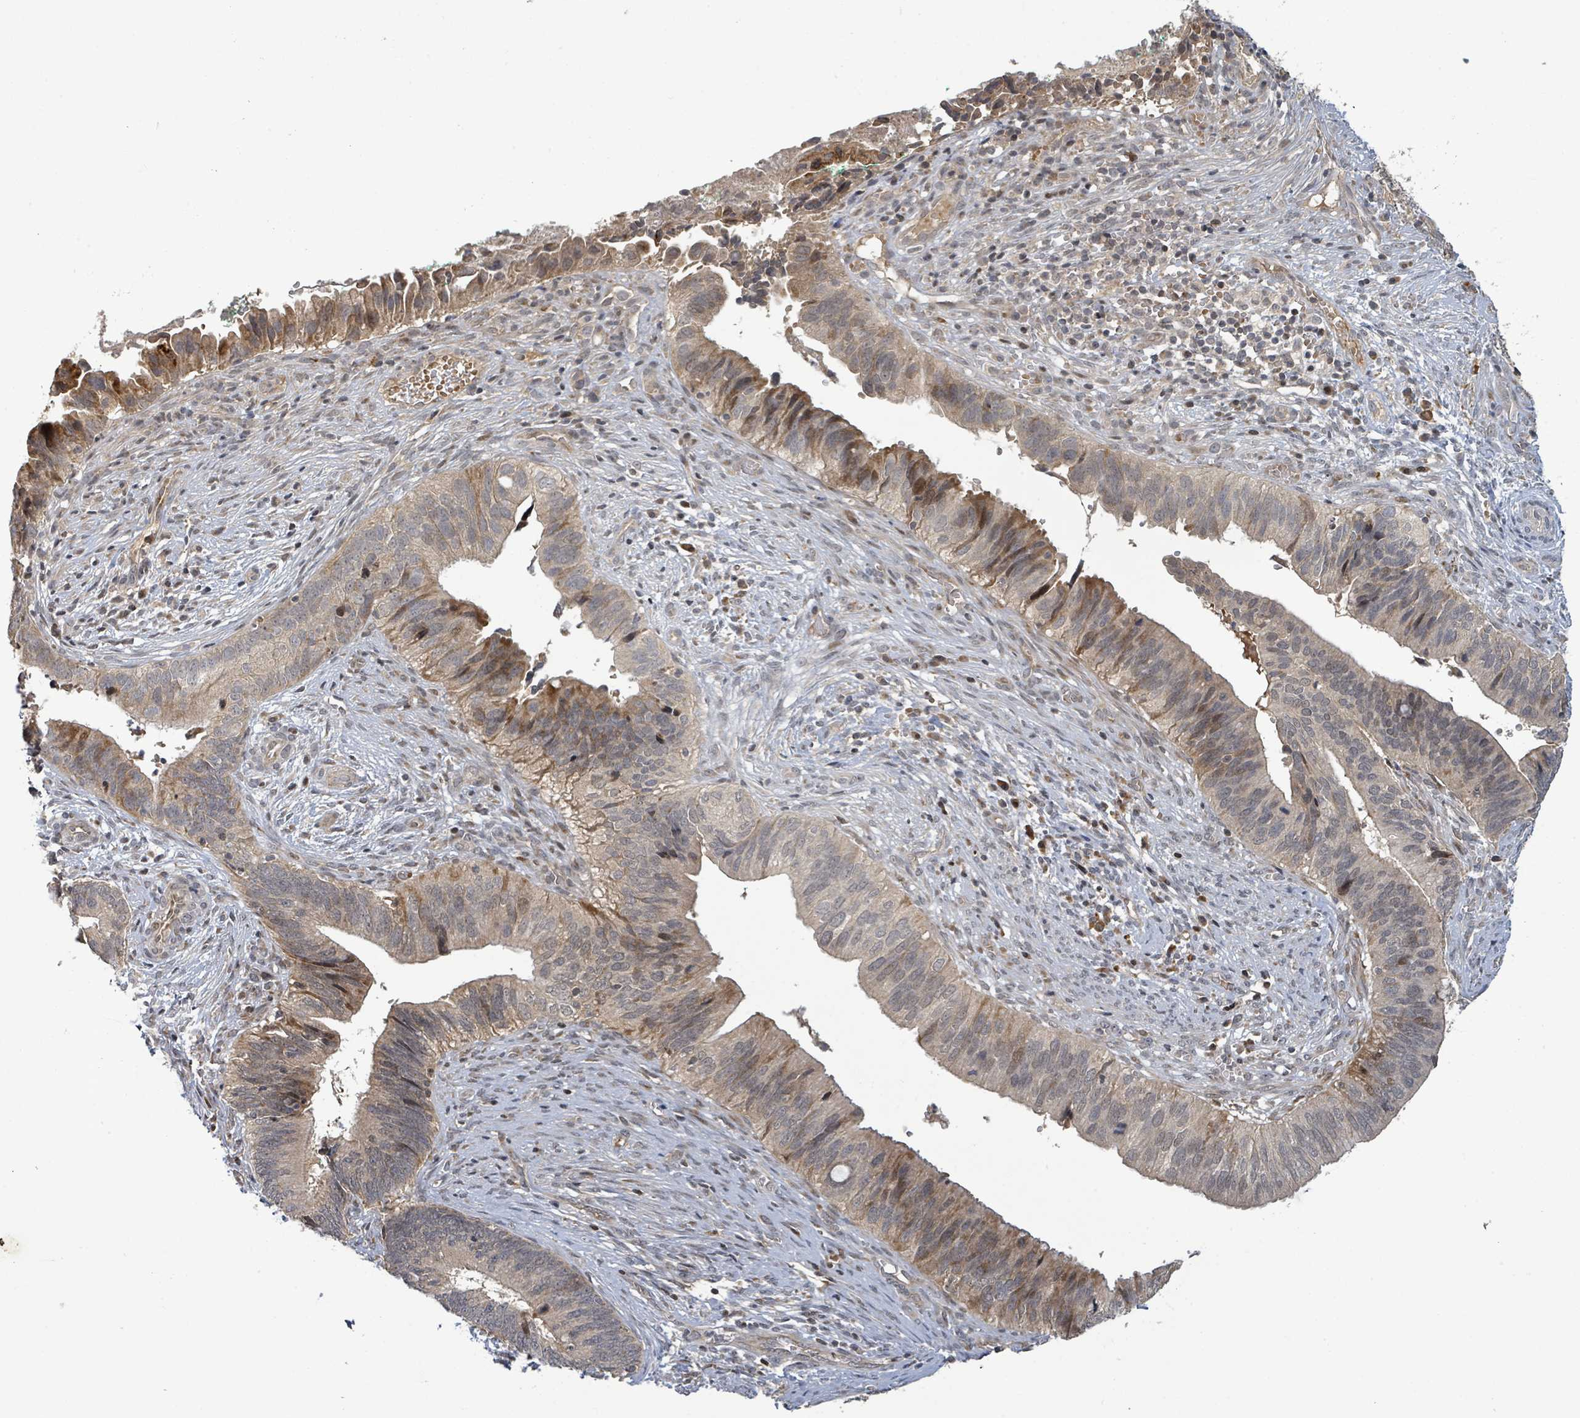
{"staining": {"intensity": "weak", "quantity": "25%-75%", "location": "cytoplasmic/membranous,nuclear"}, "tissue": "cervical cancer", "cell_type": "Tumor cells", "image_type": "cancer", "snomed": [{"axis": "morphology", "description": "Adenocarcinoma, NOS"}, {"axis": "topography", "description": "Cervix"}], "caption": "Cervical adenocarcinoma stained with DAB immunohistochemistry (IHC) demonstrates low levels of weak cytoplasmic/membranous and nuclear positivity in about 25%-75% of tumor cells.", "gene": "ITGA11", "patient": {"sex": "female", "age": 42}}